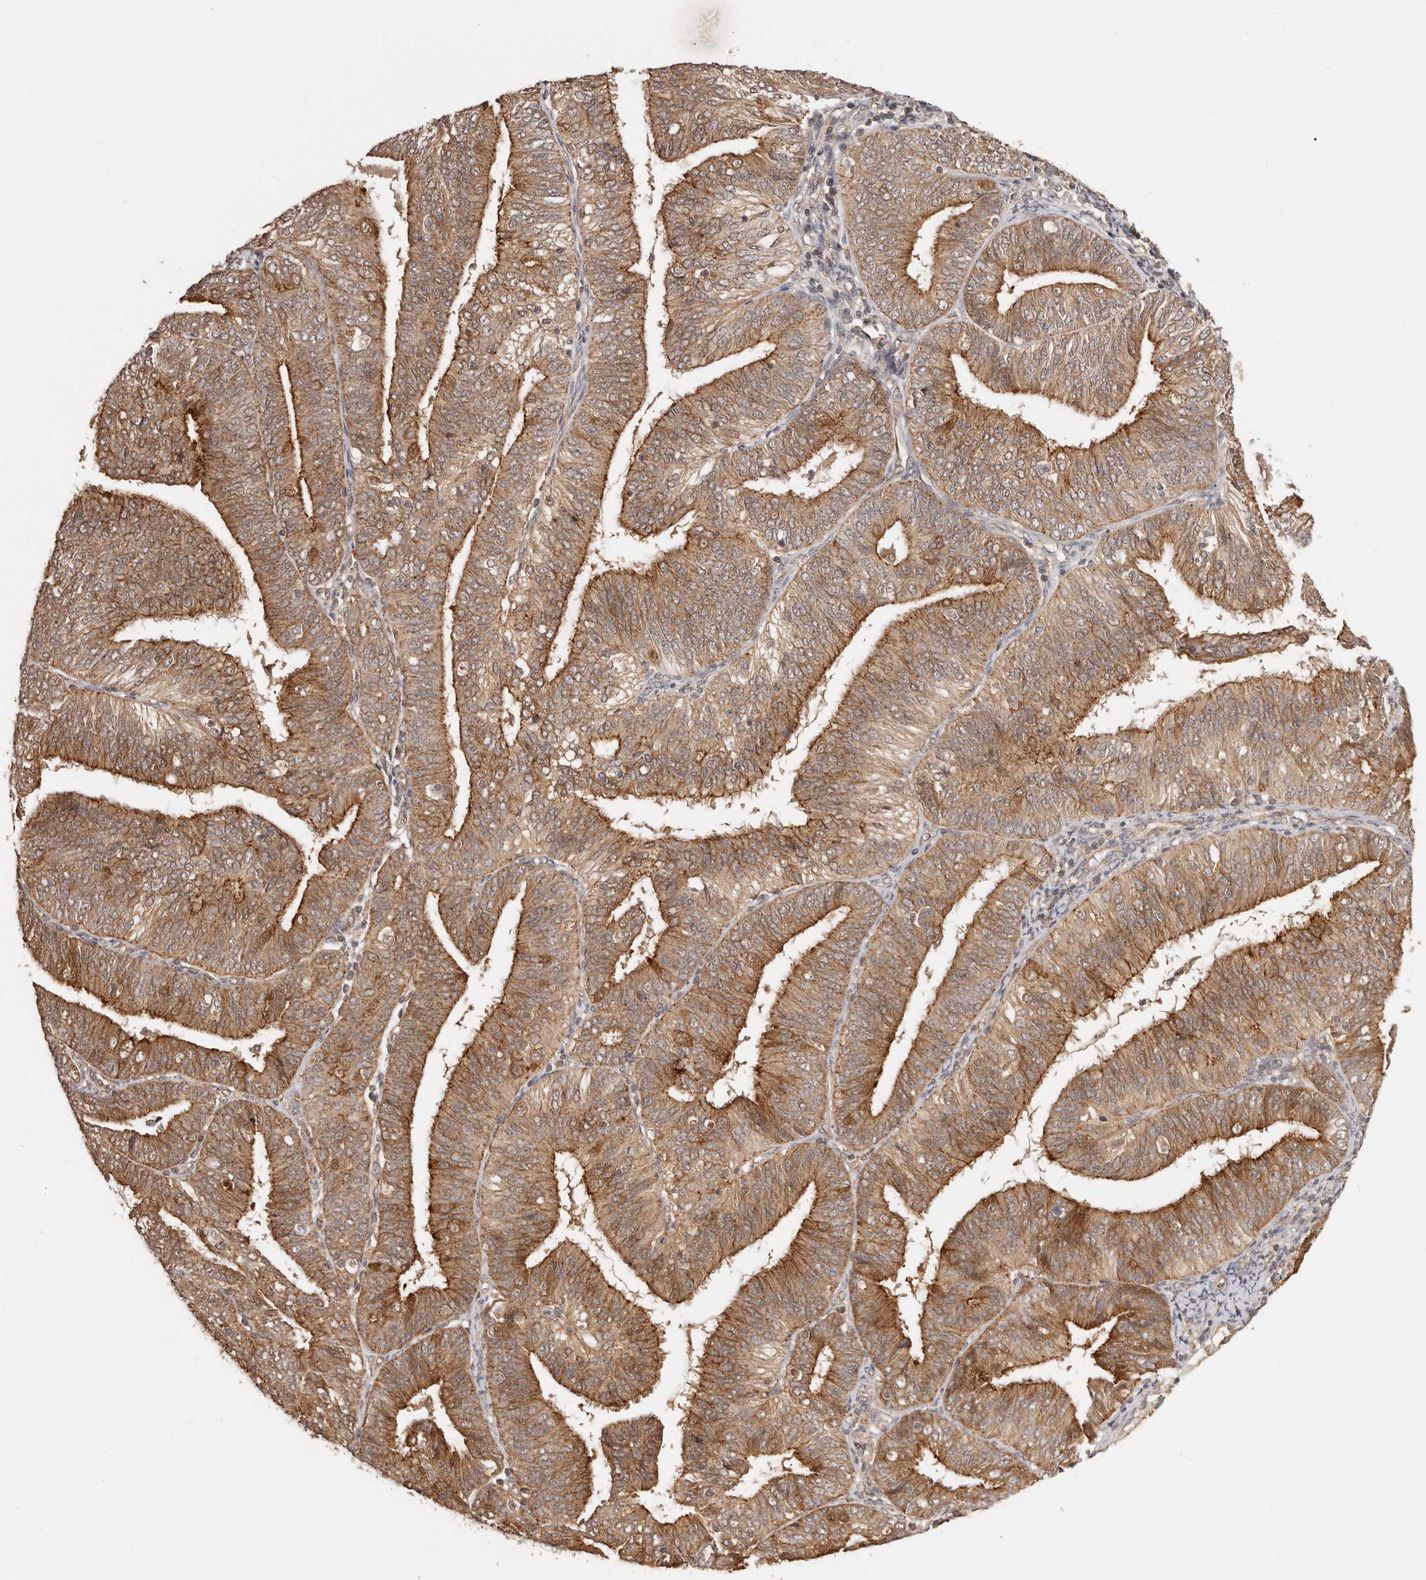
{"staining": {"intensity": "strong", "quantity": ">75%", "location": "cytoplasmic/membranous"}, "tissue": "endometrial cancer", "cell_type": "Tumor cells", "image_type": "cancer", "snomed": [{"axis": "morphology", "description": "Adenocarcinoma, NOS"}, {"axis": "topography", "description": "Endometrium"}], "caption": "This is a photomicrograph of immunohistochemistry staining of adenocarcinoma (endometrial), which shows strong positivity in the cytoplasmic/membranous of tumor cells.", "gene": "AFDN", "patient": {"sex": "female", "age": 58}}